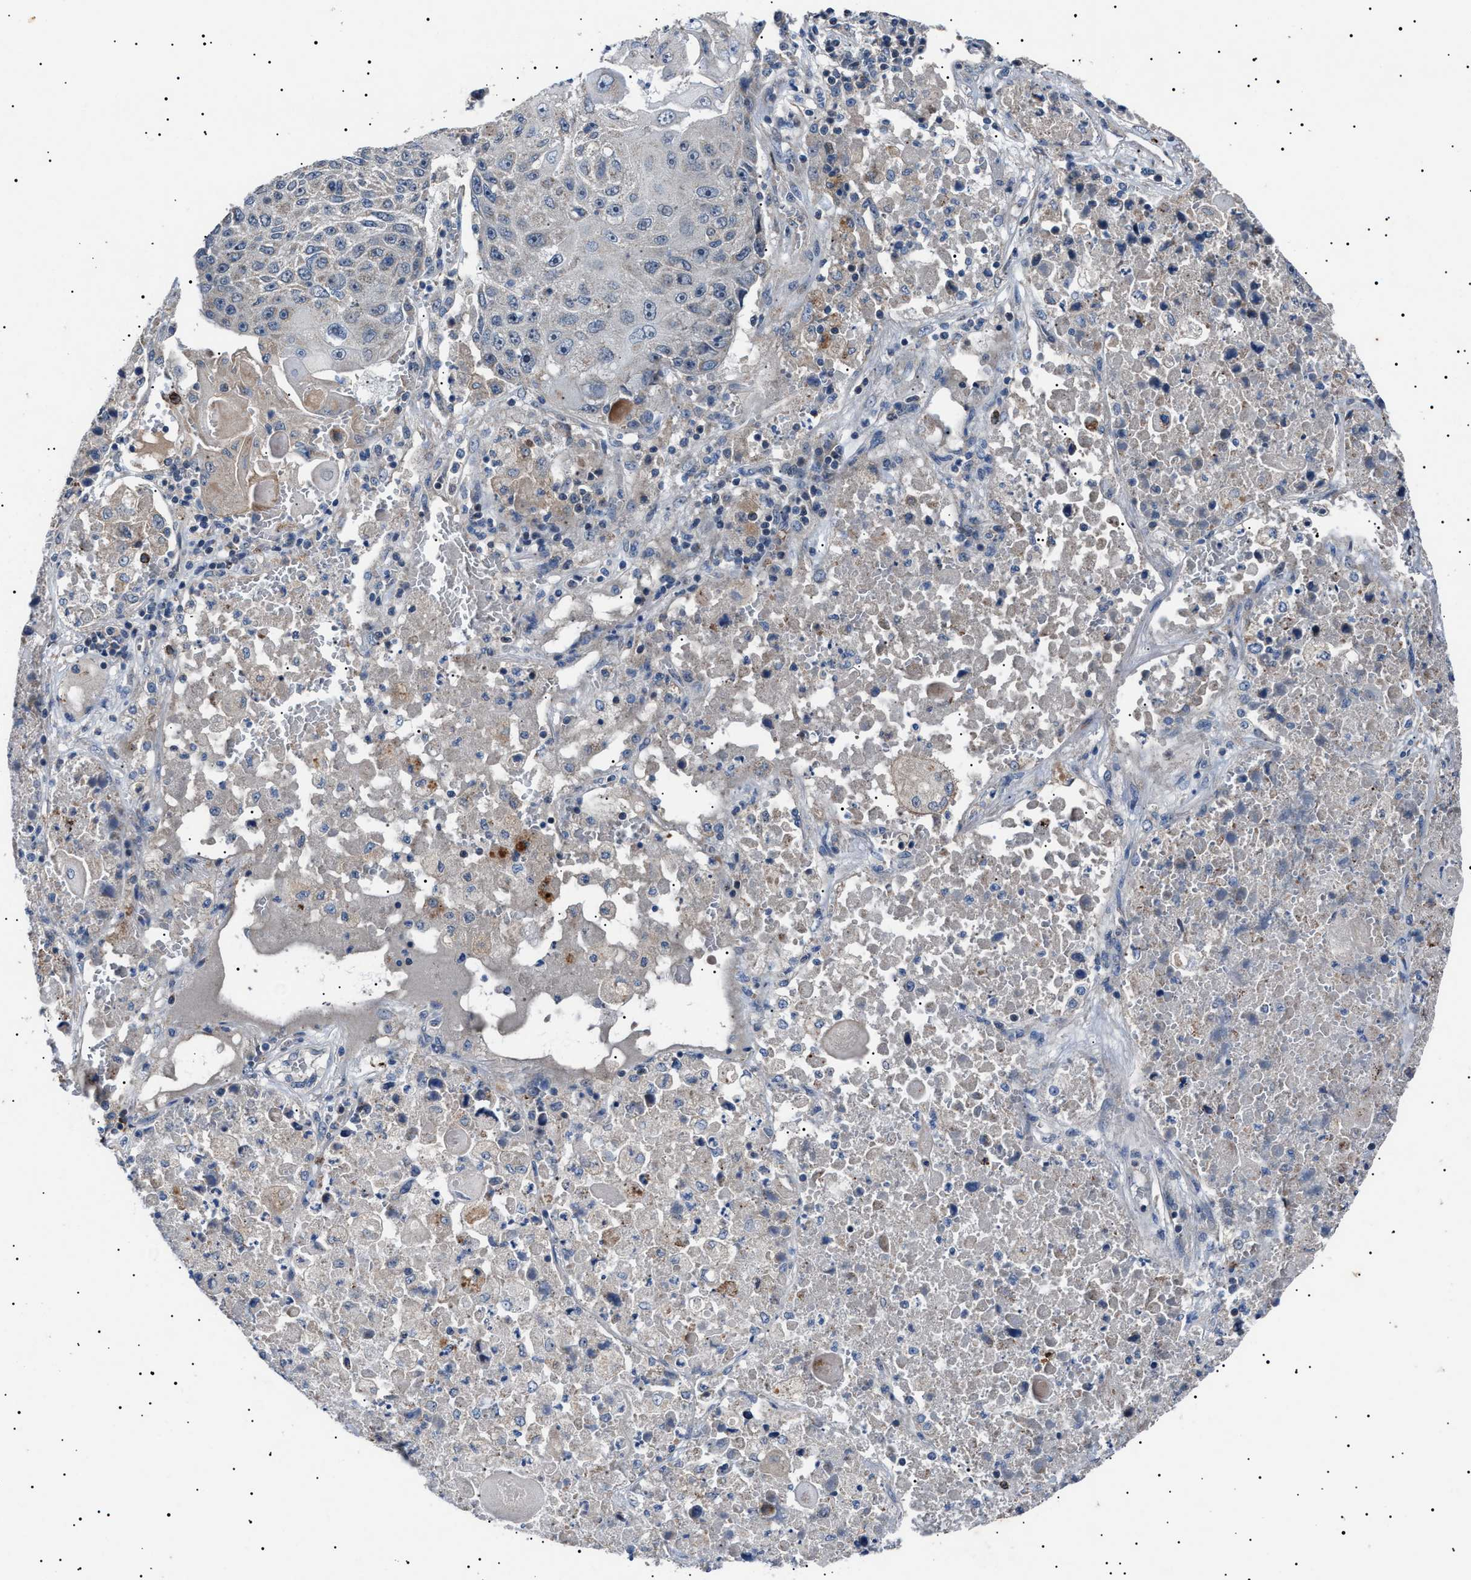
{"staining": {"intensity": "negative", "quantity": "none", "location": "none"}, "tissue": "lung cancer", "cell_type": "Tumor cells", "image_type": "cancer", "snomed": [{"axis": "morphology", "description": "Squamous cell carcinoma, NOS"}, {"axis": "topography", "description": "Lung"}], "caption": "Immunohistochemistry micrograph of neoplastic tissue: human lung cancer (squamous cell carcinoma) stained with DAB (3,3'-diaminobenzidine) shows no significant protein positivity in tumor cells. (Immunohistochemistry (ihc), brightfield microscopy, high magnification).", "gene": "PTRH1", "patient": {"sex": "male", "age": 61}}